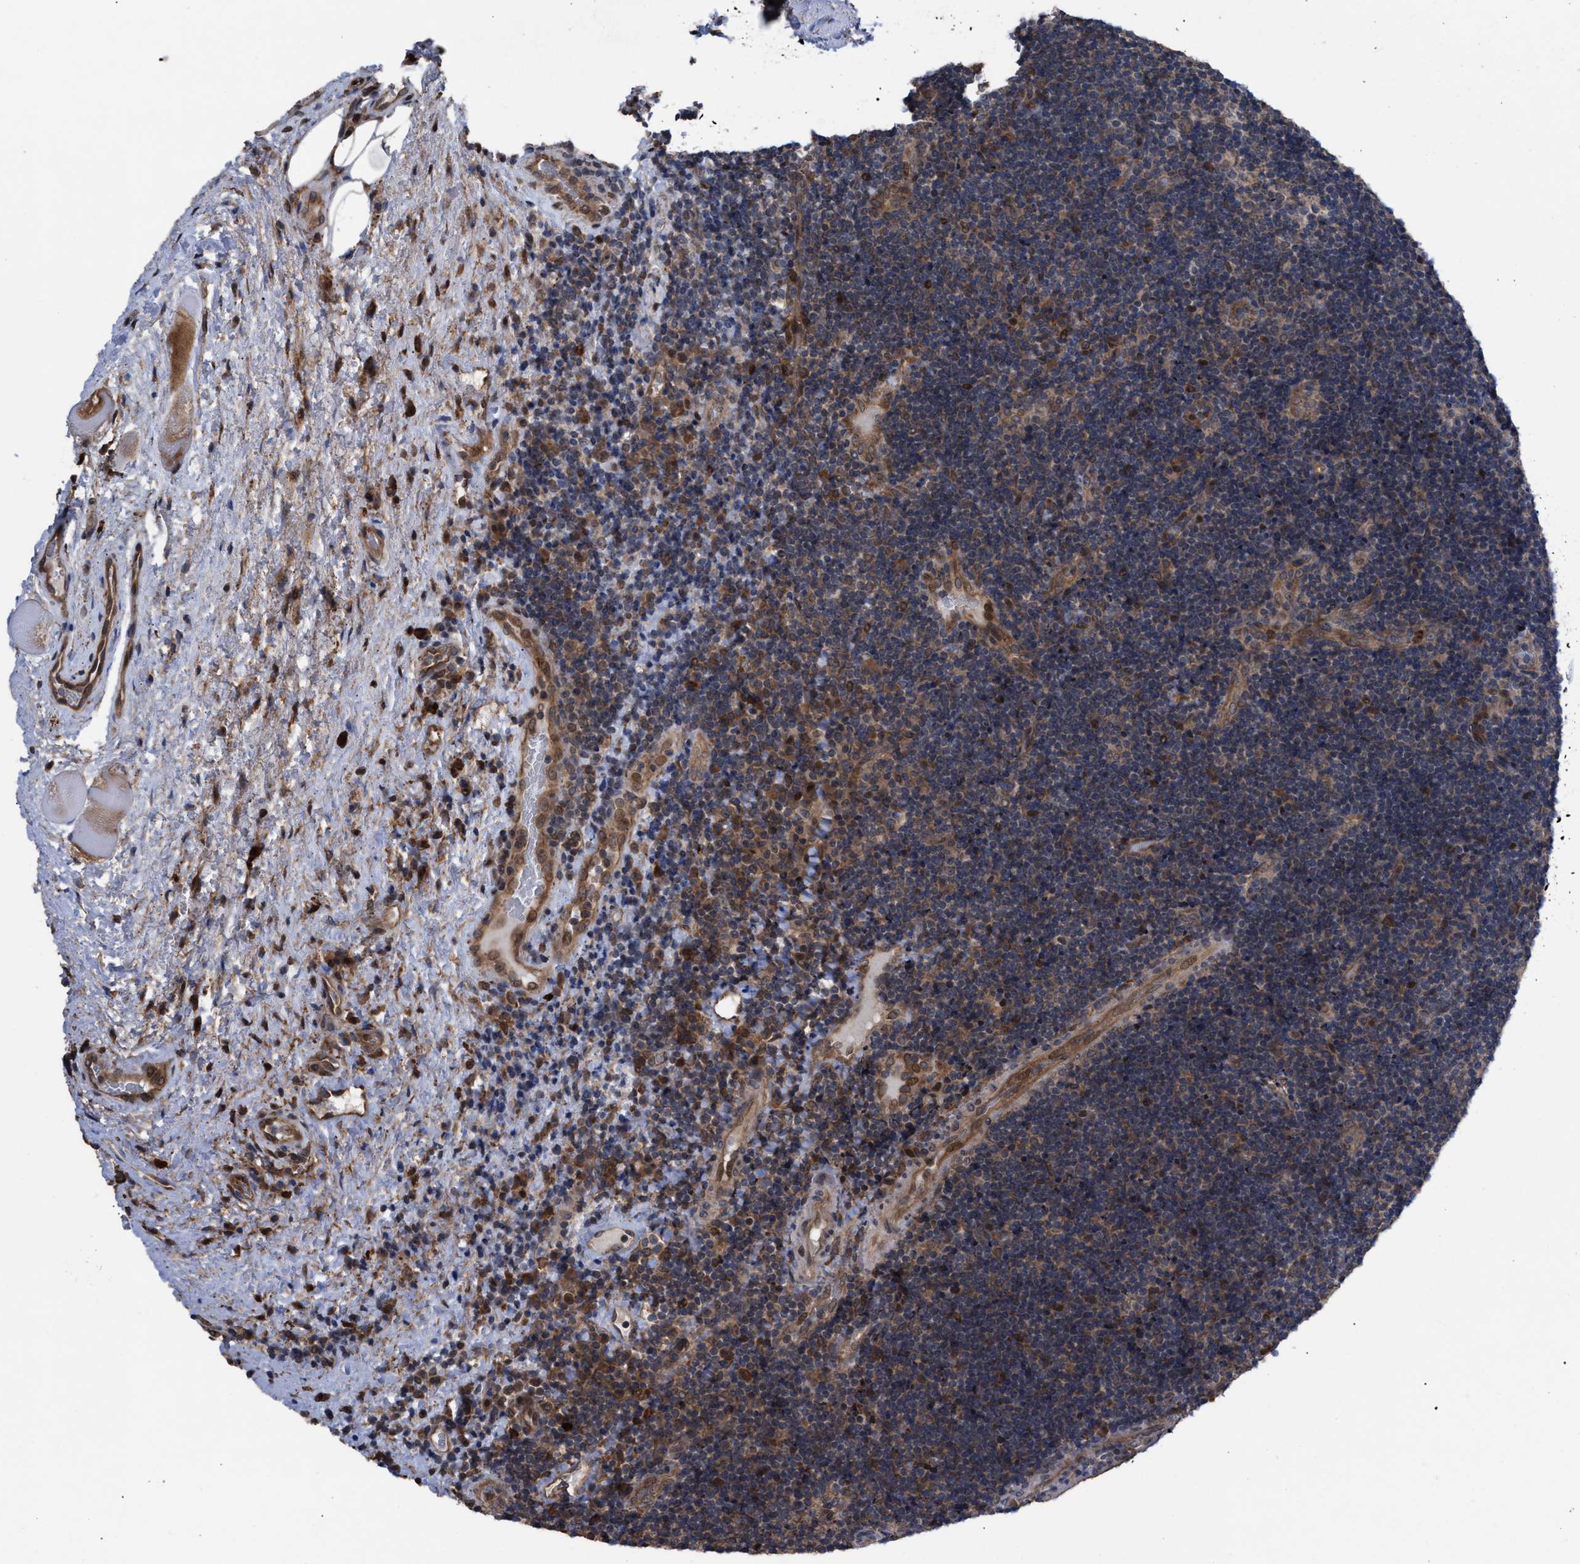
{"staining": {"intensity": "weak", "quantity": "25%-75%", "location": "cytoplasmic/membranous"}, "tissue": "lymphoma", "cell_type": "Tumor cells", "image_type": "cancer", "snomed": [{"axis": "morphology", "description": "Malignant lymphoma, non-Hodgkin's type, High grade"}, {"axis": "topography", "description": "Tonsil"}], "caption": "A brown stain highlights weak cytoplasmic/membranous staining of a protein in lymphoma tumor cells.", "gene": "TP53BP2", "patient": {"sex": "female", "age": 36}}